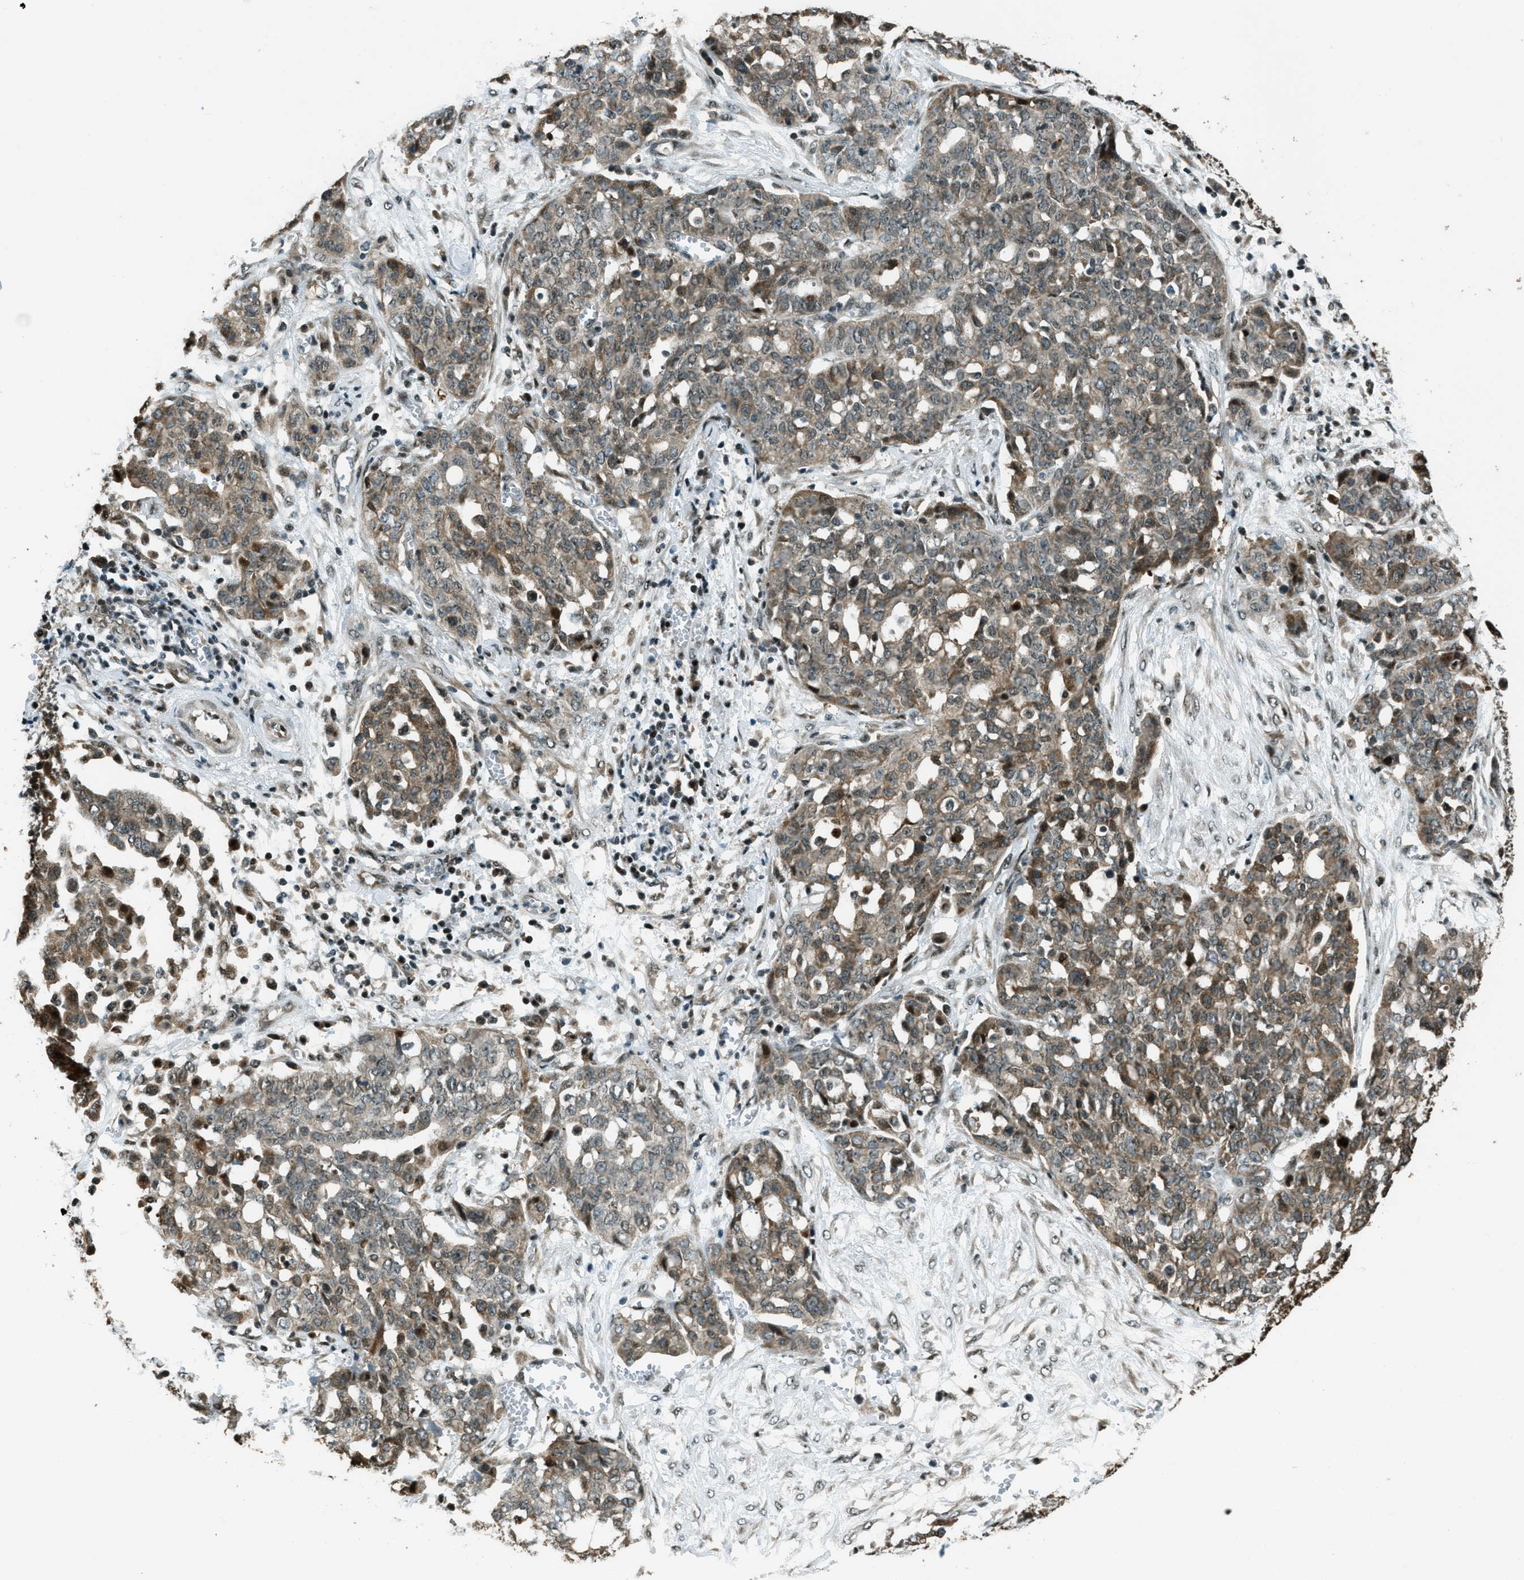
{"staining": {"intensity": "moderate", "quantity": "25%-75%", "location": "cytoplasmic/membranous,nuclear"}, "tissue": "ovarian cancer", "cell_type": "Tumor cells", "image_type": "cancer", "snomed": [{"axis": "morphology", "description": "Cystadenocarcinoma, serous, NOS"}, {"axis": "topography", "description": "Soft tissue"}, {"axis": "topography", "description": "Ovary"}], "caption": "Human serous cystadenocarcinoma (ovarian) stained with a brown dye demonstrates moderate cytoplasmic/membranous and nuclear positive expression in about 25%-75% of tumor cells.", "gene": "TARDBP", "patient": {"sex": "female", "age": 57}}